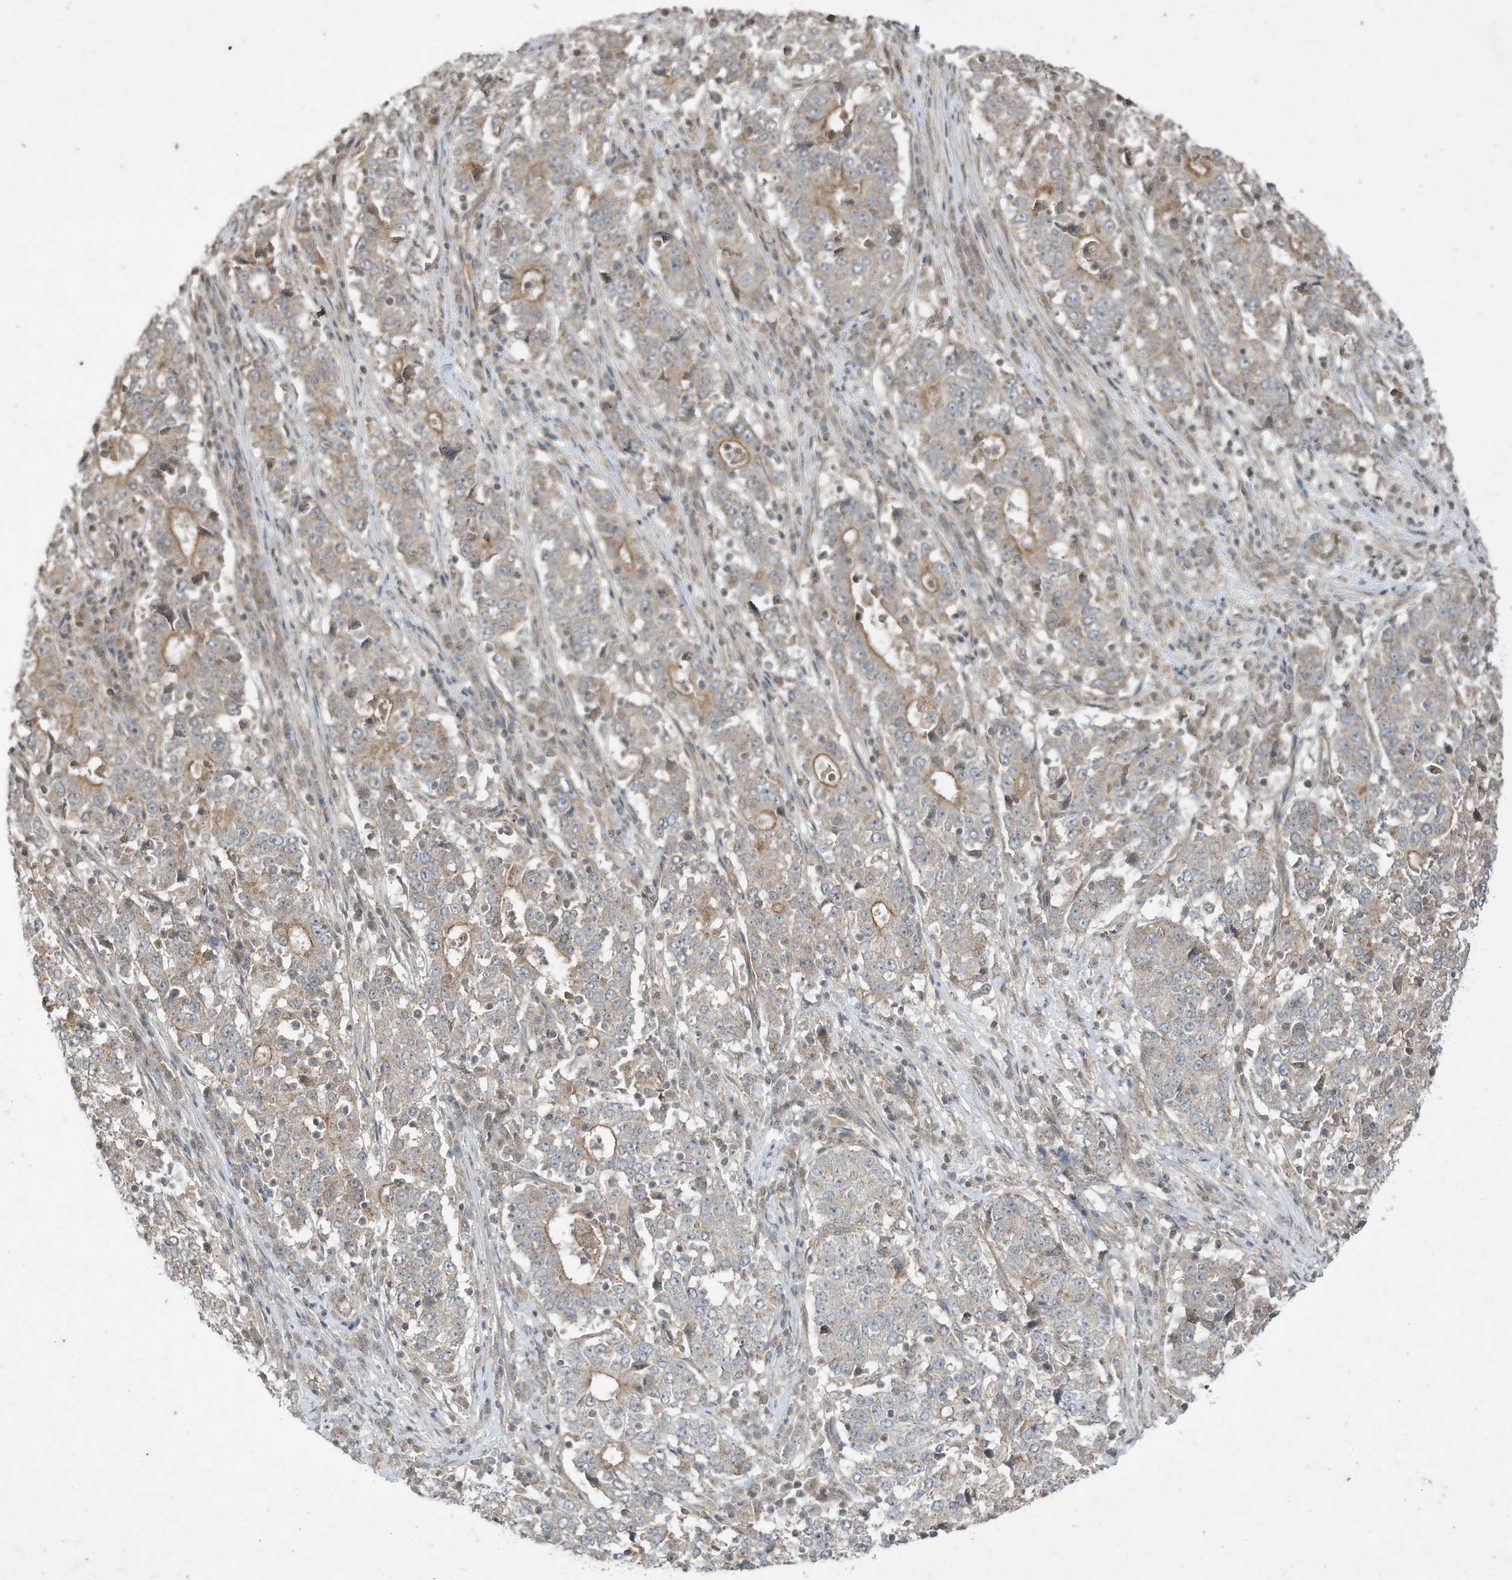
{"staining": {"intensity": "moderate", "quantity": "<25%", "location": "cytoplasmic/membranous"}, "tissue": "stomach cancer", "cell_type": "Tumor cells", "image_type": "cancer", "snomed": [{"axis": "morphology", "description": "Adenocarcinoma, NOS"}, {"axis": "topography", "description": "Stomach"}], "caption": "Moderate cytoplasmic/membranous protein expression is seen in approximately <25% of tumor cells in stomach cancer.", "gene": "MATN2", "patient": {"sex": "male", "age": 59}}